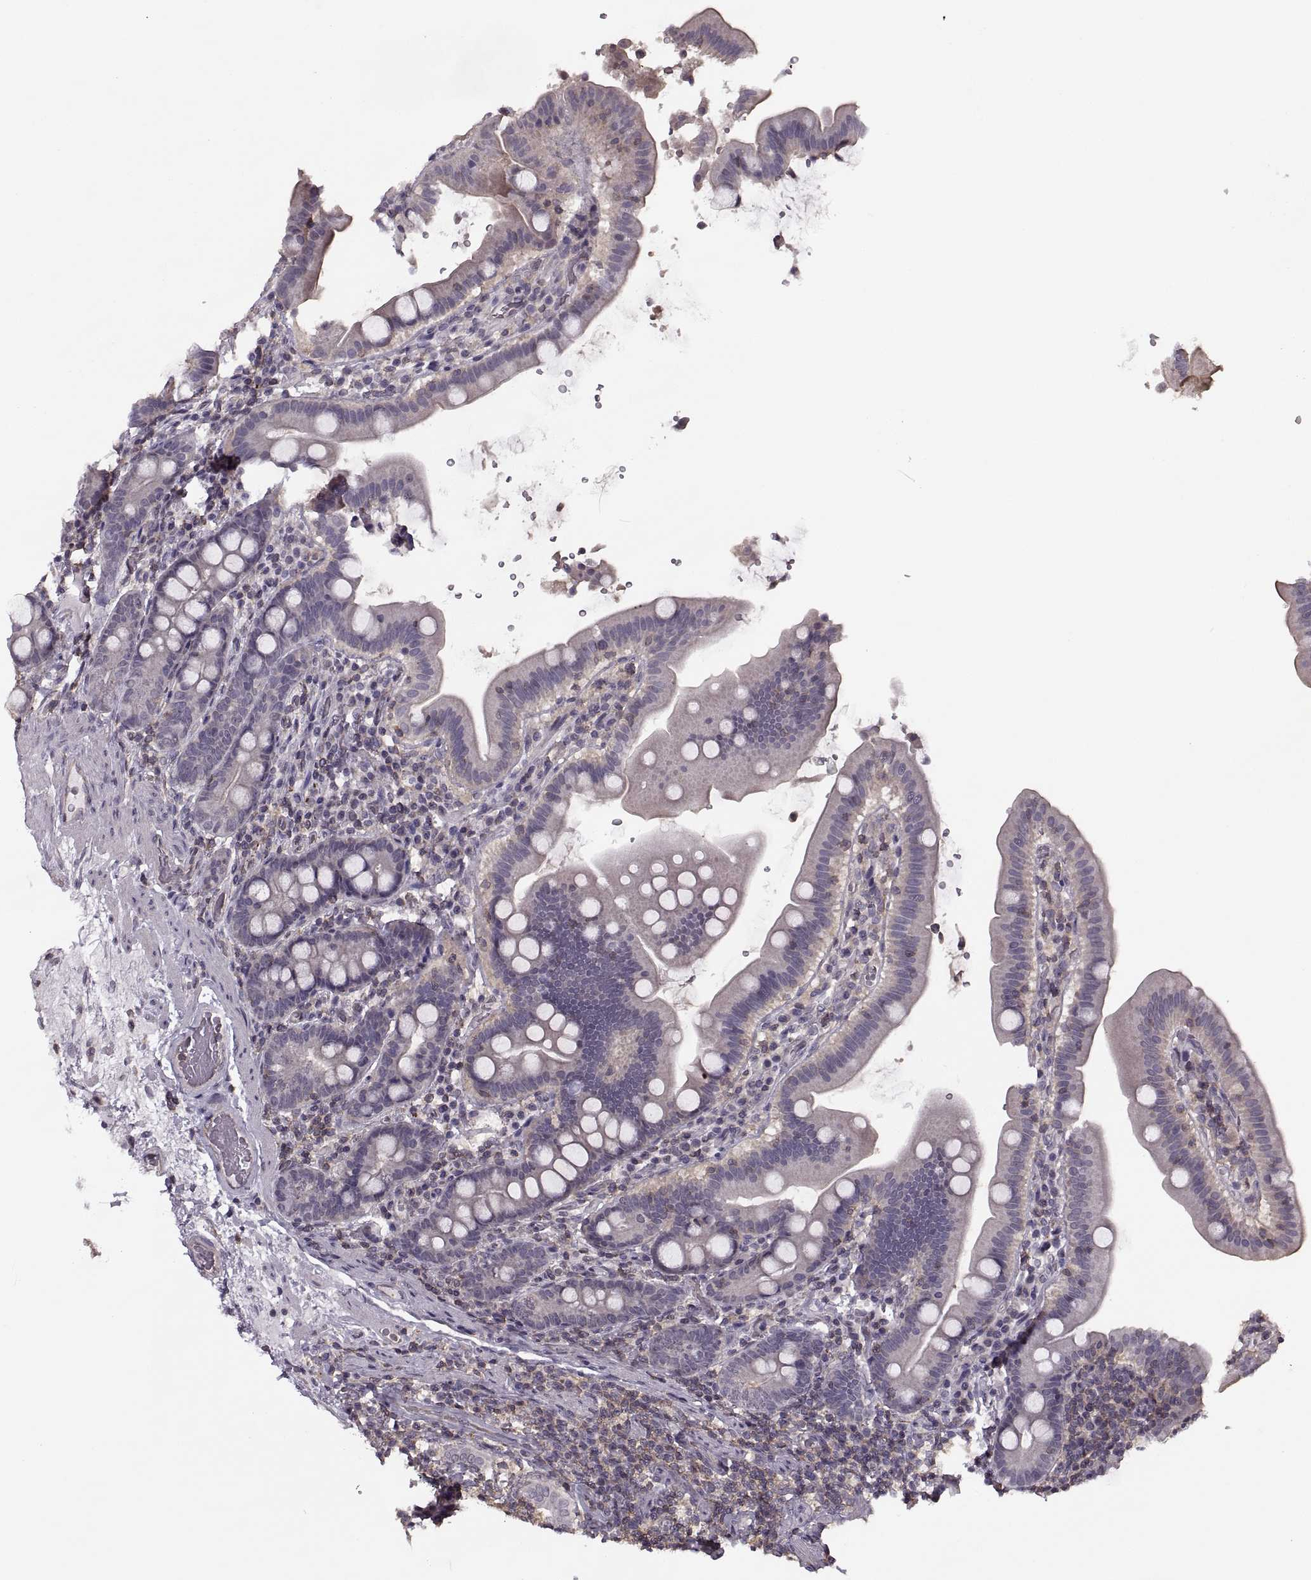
{"staining": {"intensity": "negative", "quantity": "none", "location": "none"}, "tissue": "small intestine", "cell_type": "Glandular cells", "image_type": "normal", "snomed": [{"axis": "morphology", "description": "Normal tissue, NOS"}, {"axis": "topography", "description": "Small intestine"}], "caption": "Immunohistochemistry (IHC) micrograph of normal small intestine stained for a protein (brown), which shows no staining in glandular cells. The staining is performed using DAB brown chromogen with nuclei counter-stained in using hematoxylin.", "gene": "LUZP2", "patient": {"sex": "male", "age": 26}}